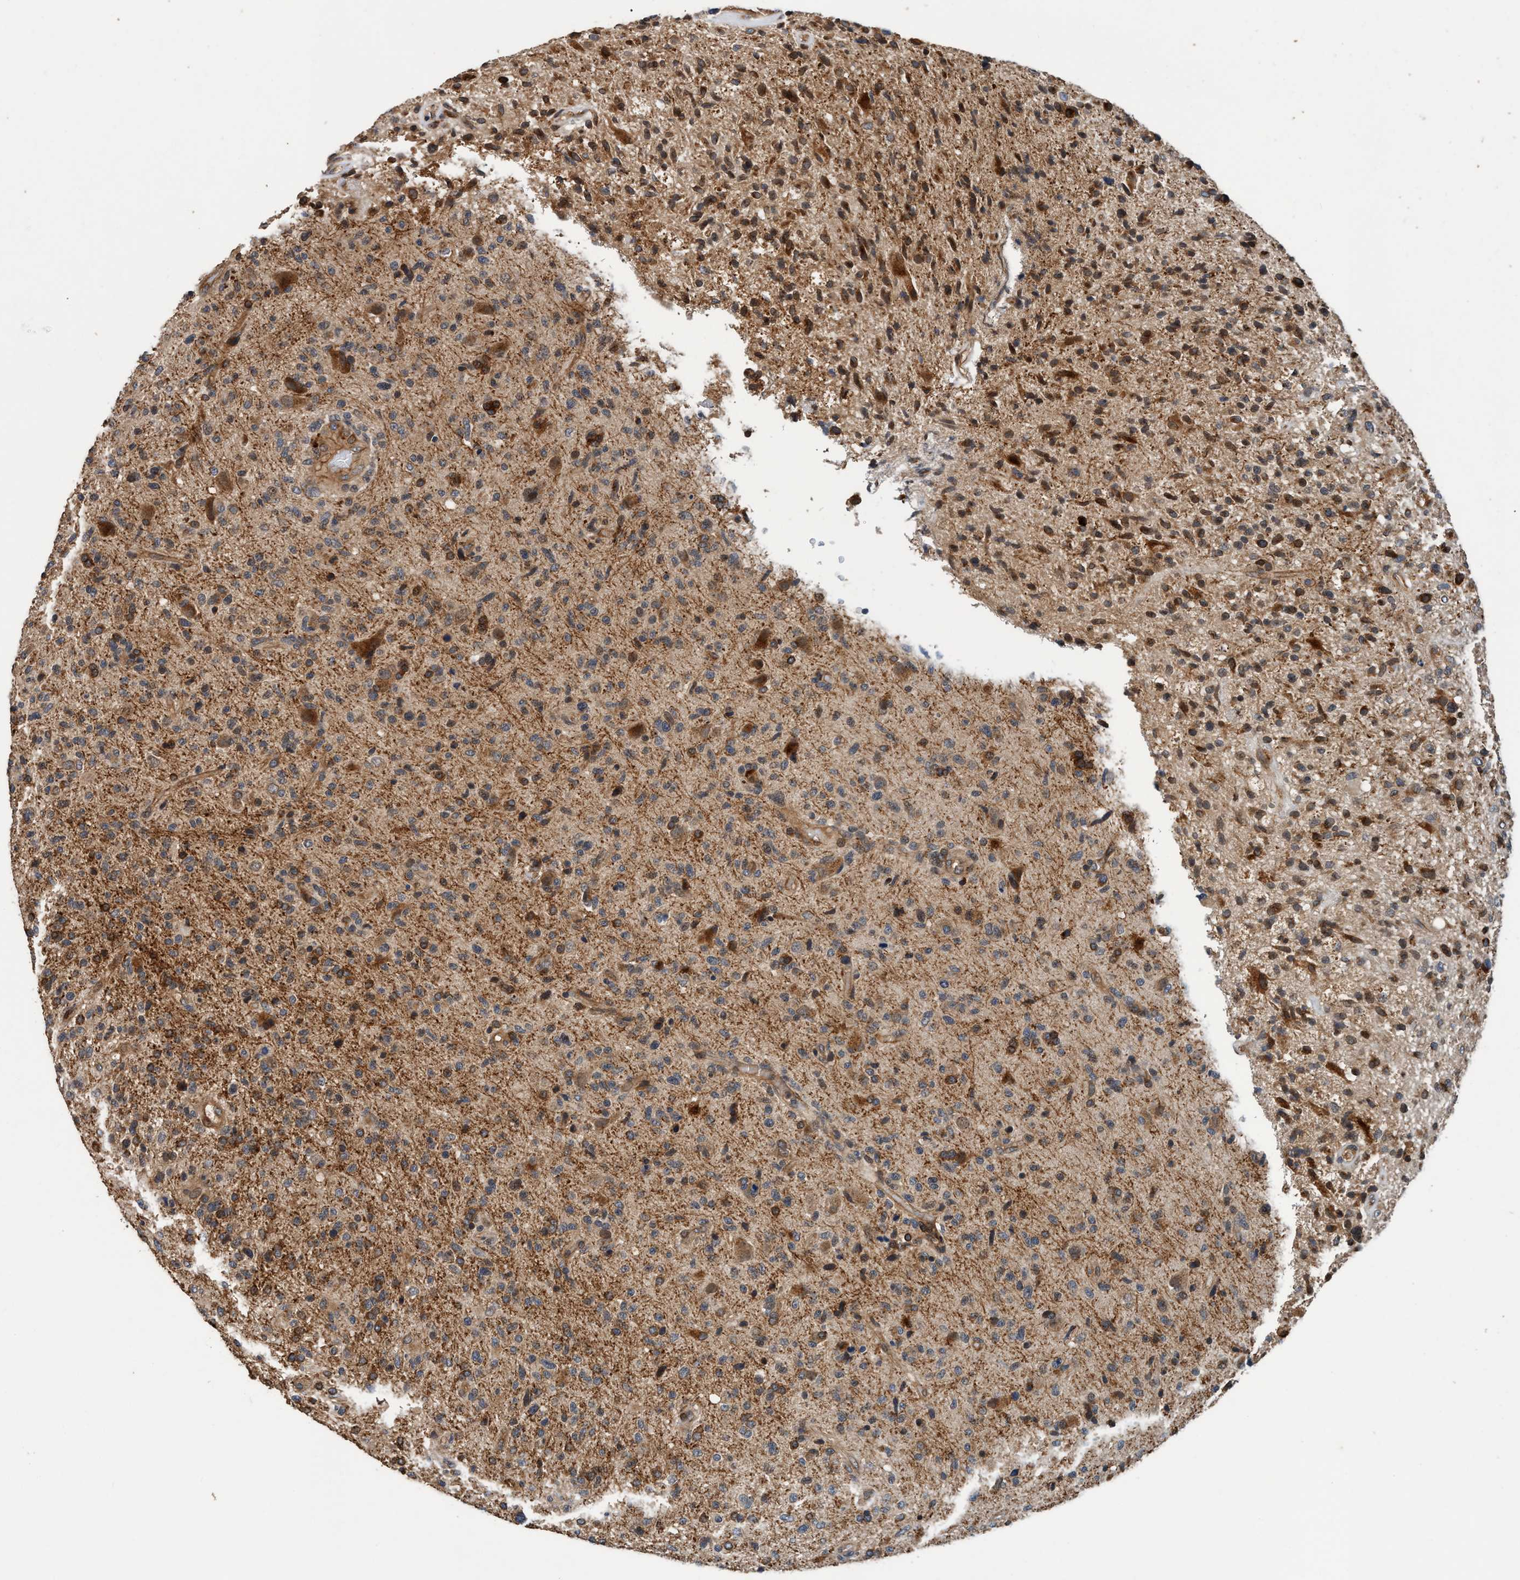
{"staining": {"intensity": "strong", "quantity": "25%-75%", "location": "cytoplasmic/membranous"}, "tissue": "glioma", "cell_type": "Tumor cells", "image_type": "cancer", "snomed": [{"axis": "morphology", "description": "Glioma, malignant, High grade"}, {"axis": "topography", "description": "Brain"}], "caption": "A photomicrograph showing strong cytoplasmic/membranous positivity in approximately 25%-75% of tumor cells in glioma, as visualized by brown immunohistochemical staining.", "gene": "MACC1", "patient": {"sex": "male", "age": 72}}